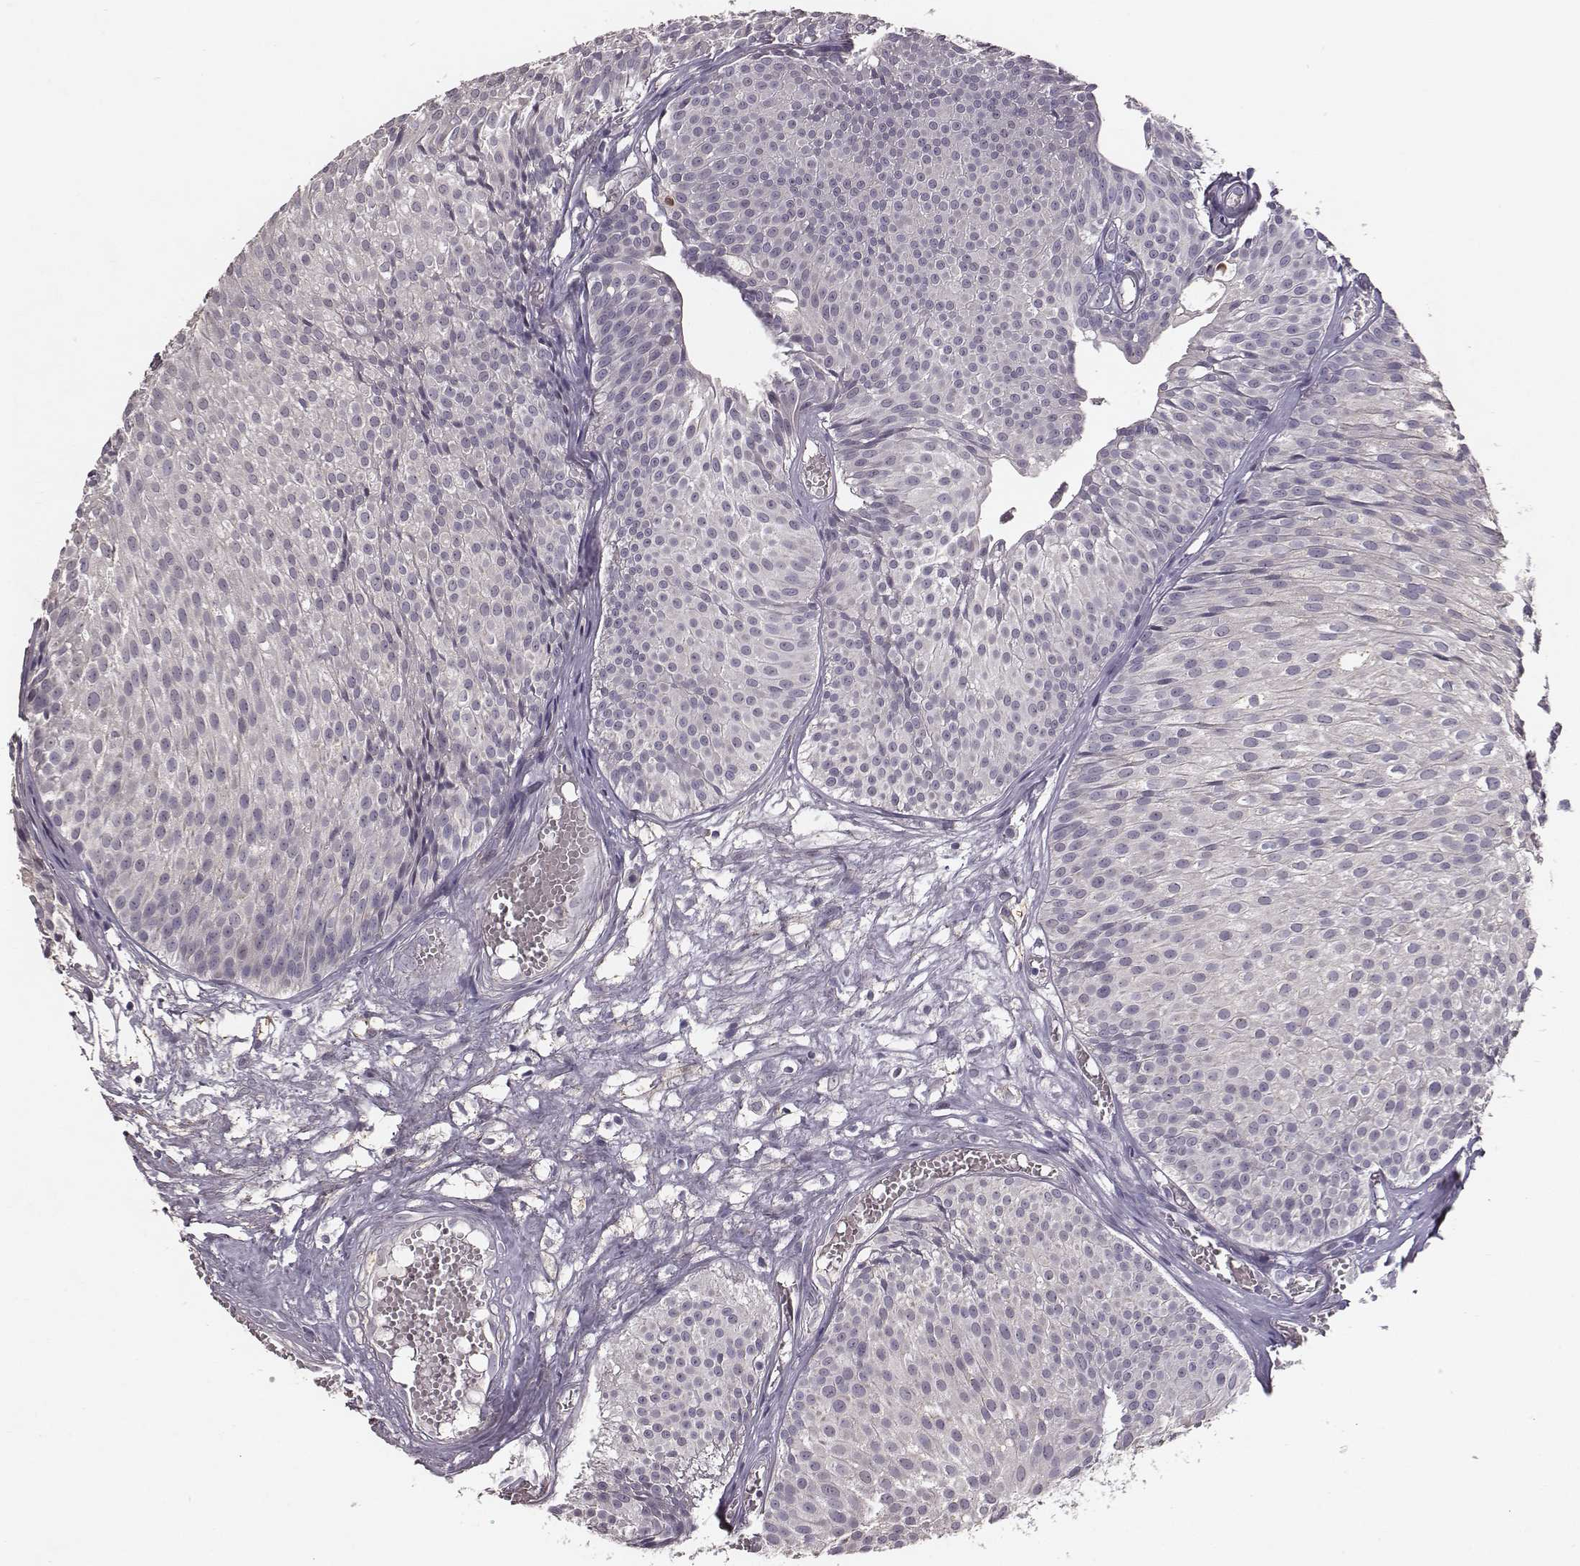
{"staining": {"intensity": "negative", "quantity": "none", "location": "none"}, "tissue": "urothelial cancer", "cell_type": "Tumor cells", "image_type": "cancer", "snomed": [{"axis": "morphology", "description": "Urothelial carcinoma, Low grade"}, {"axis": "topography", "description": "Urinary bladder"}], "caption": "A histopathology image of human urothelial cancer is negative for staining in tumor cells.", "gene": "SLC22A6", "patient": {"sex": "male", "age": 63}}